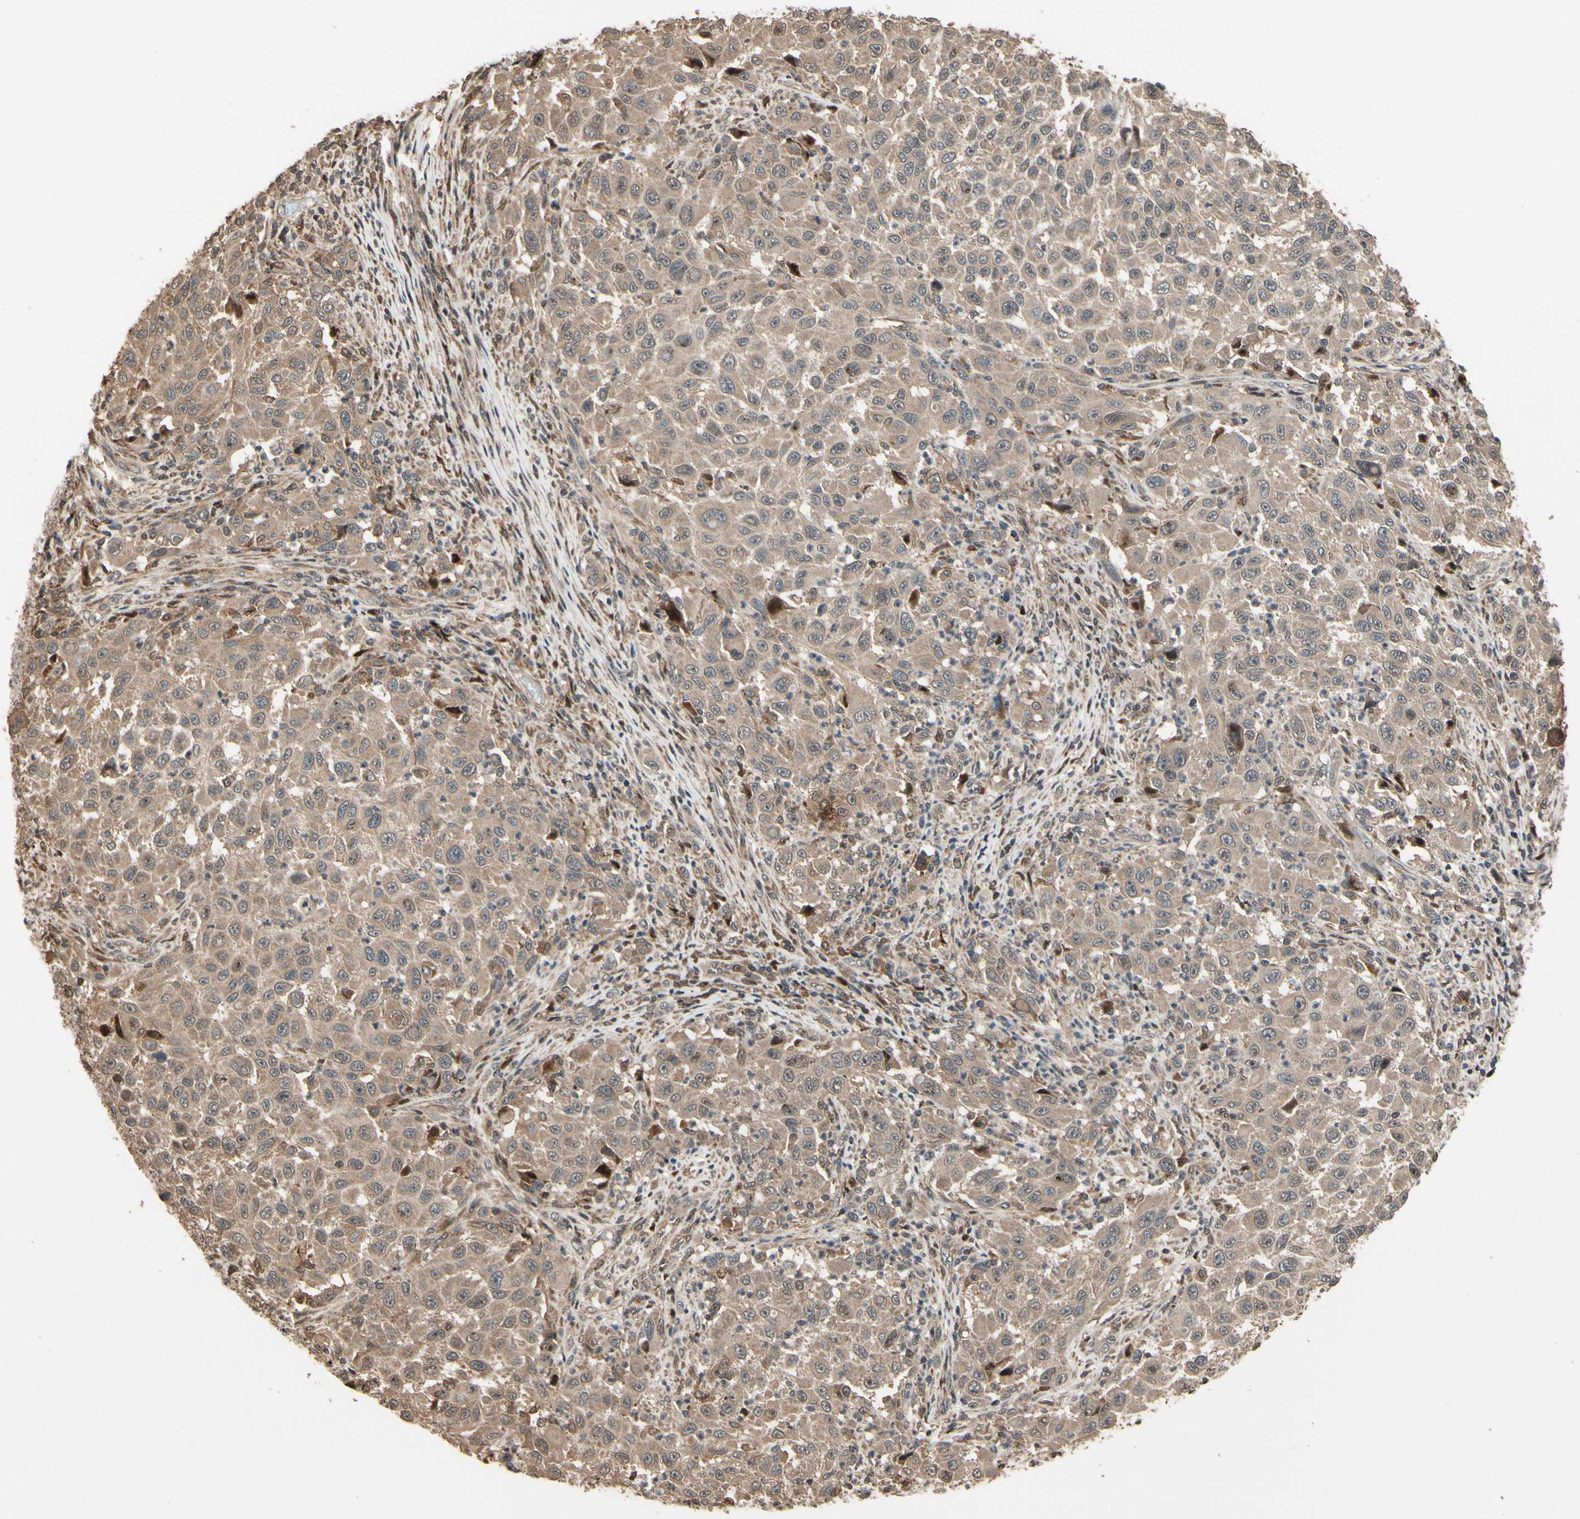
{"staining": {"intensity": "weak", "quantity": ">75%", "location": "cytoplasmic/membranous"}, "tissue": "melanoma", "cell_type": "Tumor cells", "image_type": "cancer", "snomed": [{"axis": "morphology", "description": "Malignant melanoma, Metastatic site"}, {"axis": "topography", "description": "Lymph node"}], "caption": "A brown stain shows weak cytoplasmic/membranous positivity of a protein in human malignant melanoma (metastatic site) tumor cells.", "gene": "CSF1R", "patient": {"sex": "male", "age": 61}}